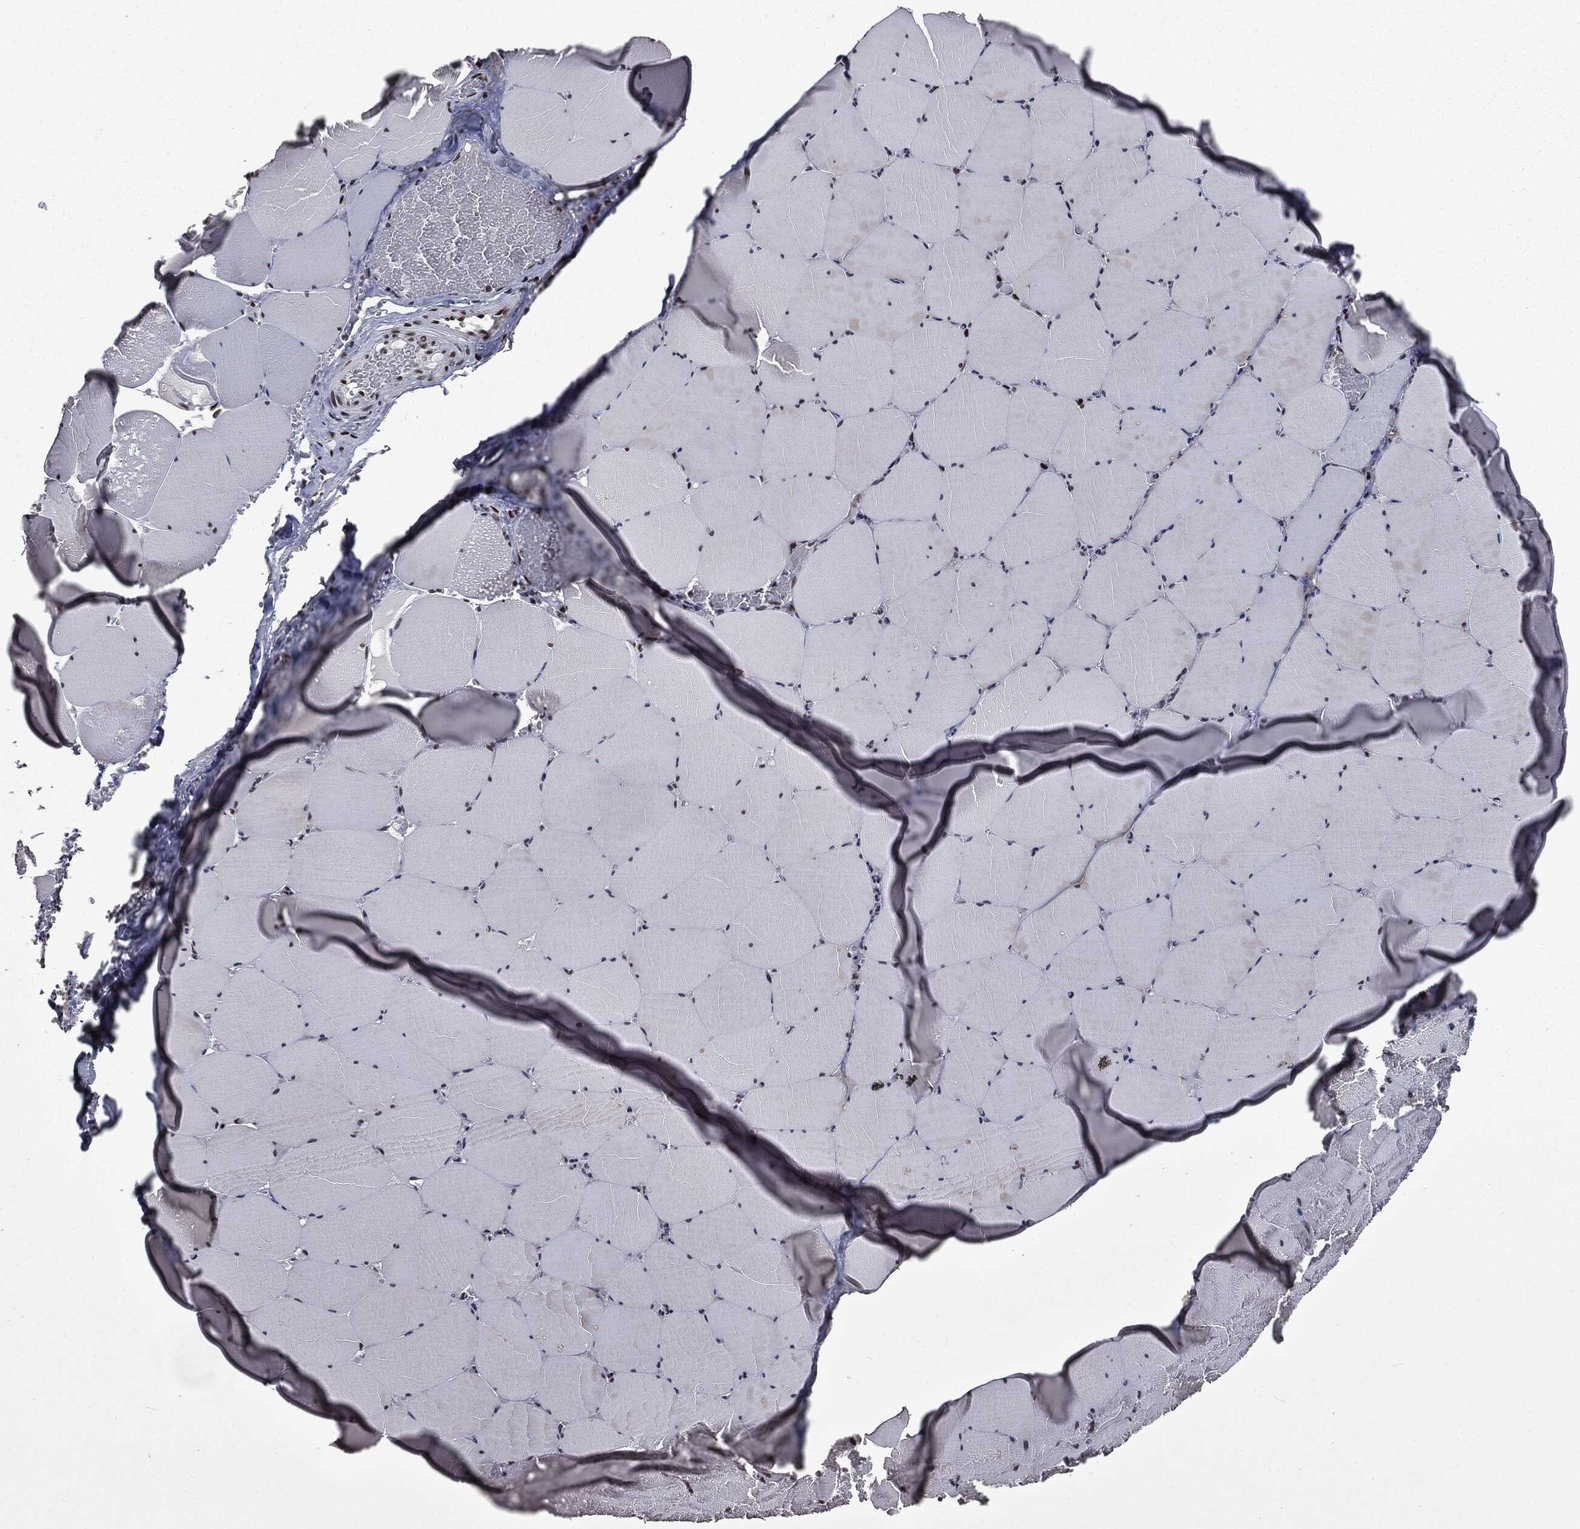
{"staining": {"intensity": "moderate", "quantity": "<25%", "location": "nuclear"}, "tissue": "skeletal muscle", "cell_type": "Myocytes", "image_type": "normal", "snomed": [{"axis": "morphology", "description": "Normal tissue, NOS"}, {"axis": "morphology", "description": "Malignant melanoma, Metastatic site"}, {"axis": "topography", "description": "Skeletal muscle"}], "caption": "This photomicrograph demonstrates immunohistochemistry staining of unremarkable skeletal muscle, with low moderate nuclear staining in approximately <25% of myocytes.", "gene": "MSH2", "patient": {"sex": "male", "age": 50}}